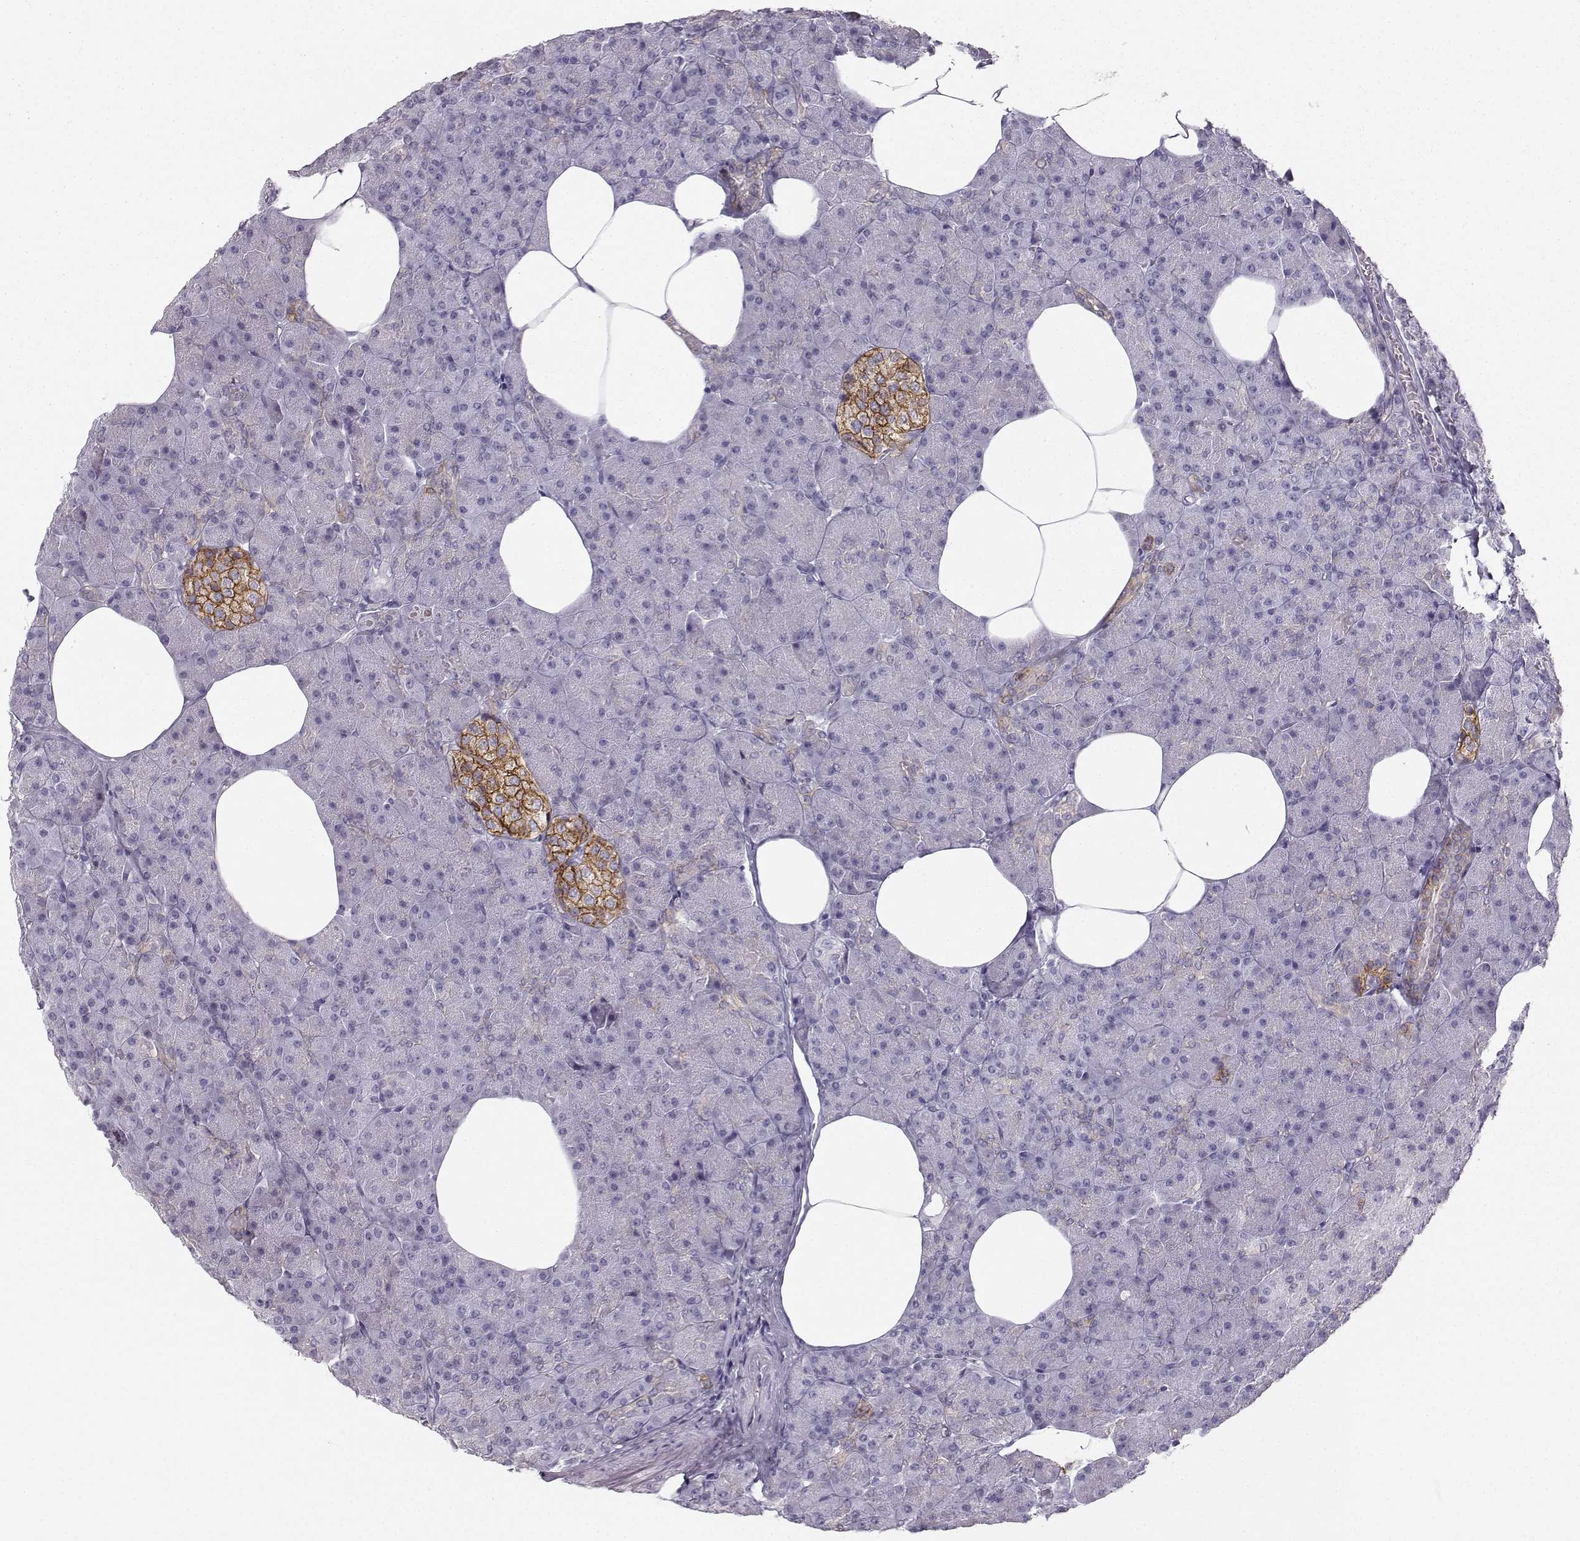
{"staining": {"intensity": "weak", "quantity": "<25%", "location": "cytoplasmic/membranous"}, "tissue": "pancreas", "cell_type": "Exocrine glandular cells", "image_type": "normal", "snomed": [{"axis": "morphology", "description": "Normal tissue, NOS"}, {"axis": "topography", "description": "Pancreas"}], "caption": "Exocrine glandular cells show no significant staining in normal pancreas. Nuclei are stained in blue.", "gene": "CASR", "patient": {"sex": "female", "age": 45}}